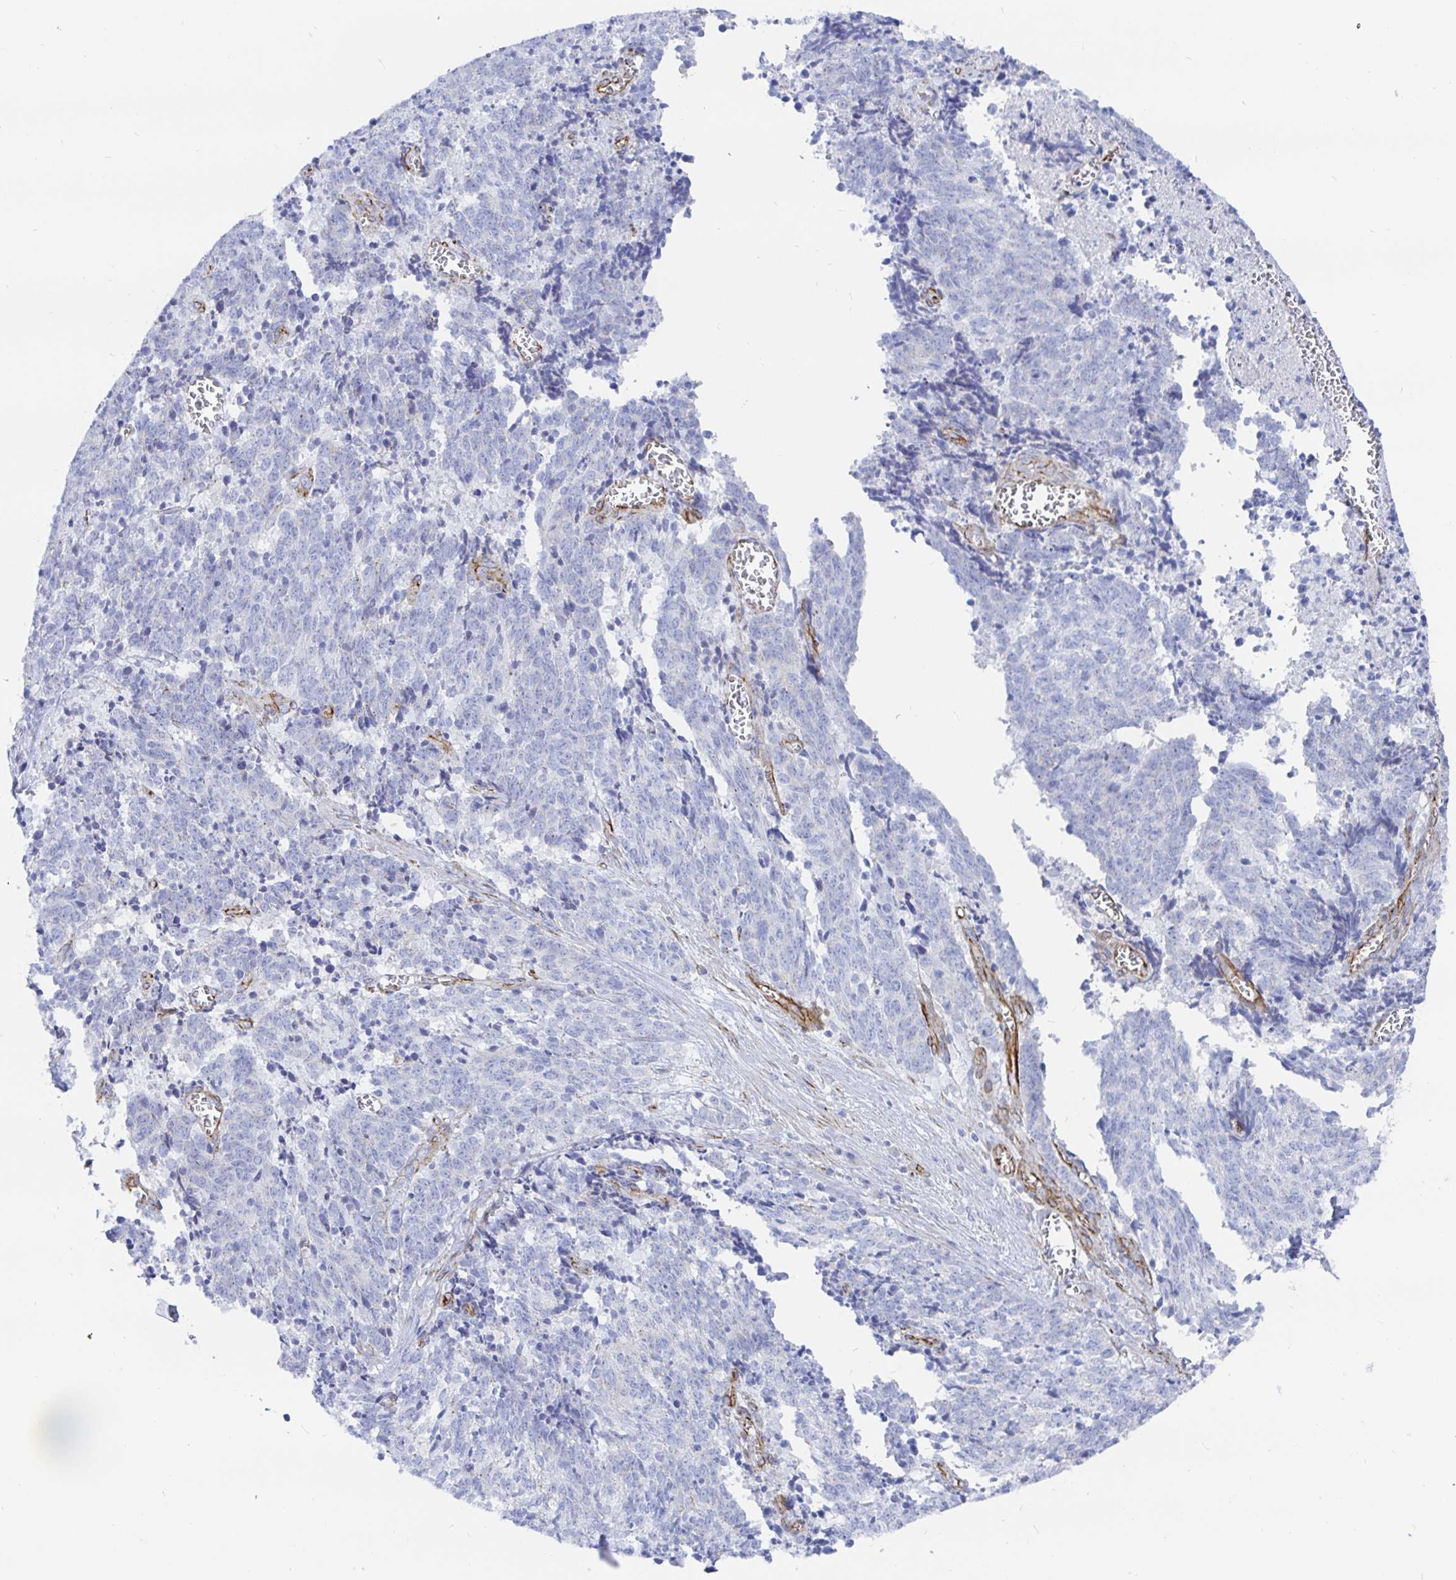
{"staining": {"intensity": "negative", "quantity": "none", "location": "none"}, "tissue": "cervical cancer", "cell_type": "Tumor cells", "image_type": "cancer", "snomed": [{"axis": "morphology", "description": "Squamous cell carcinoma, NOS"}, {"axis": "topography", "description": "Cervix"}], "caption": "Immunohistochemistry (IHC) image of cervical squamous cell carcinoma stained for a protein (brown), which demonstrates no staining in tumor cells.", "gene": "COX16", "patient": {"sex": "female", "age": 29}}